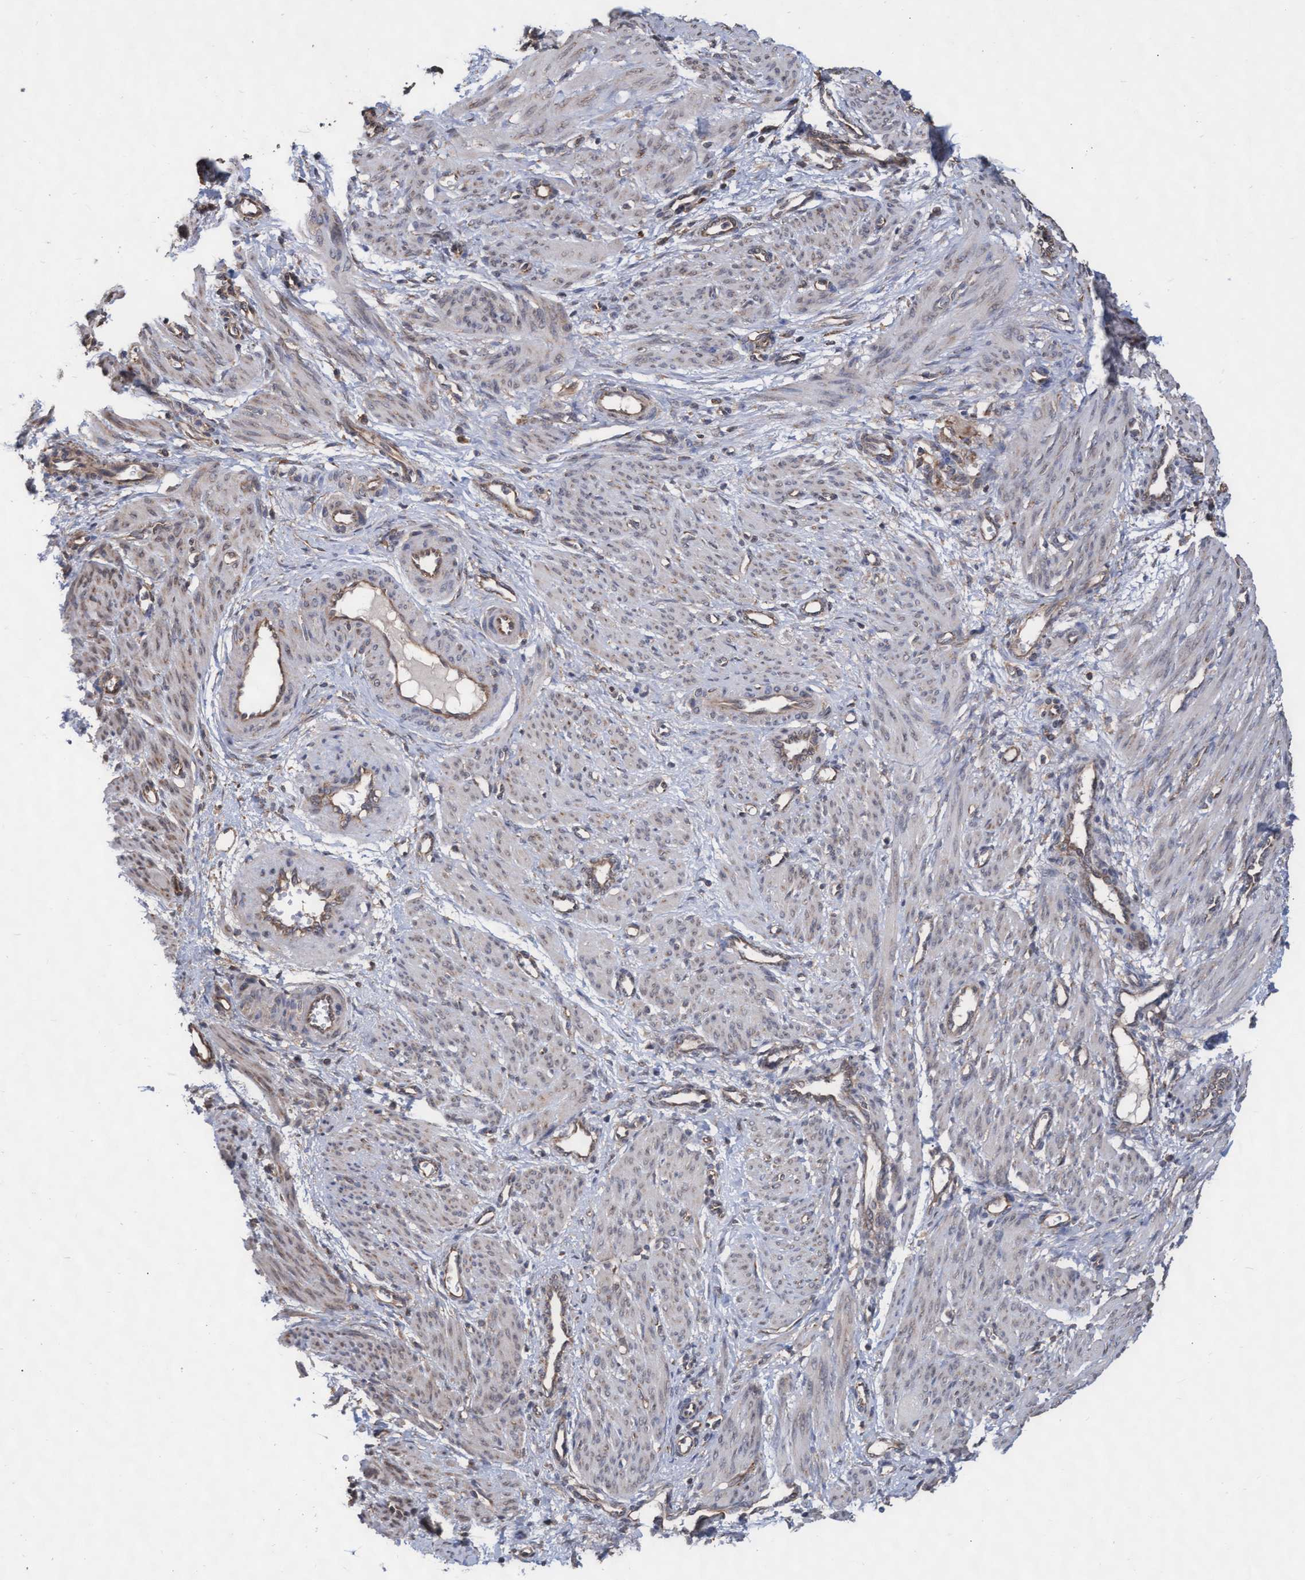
{"staining": {"intensity": "negative", "quantity": "none", "location": "none"}, "tissue": "smooth muscle", "cell_type": "Smooth muscle cells", "image_type": "normal", "snomed": [{"axis": "morphology", "description": "Normal tissue, NOS"}, {"axis": "topography", "description": "Endometrium"}], "caption": "Immunohistochemistry (IHC) histopathology image of unremarkable human smooth muscle stained for a protein (brown), which reveals no expression in smooth muscle cells. Brightfield microscopy of immunohistochemistry (IHC) stained with DAB (brown) and hematoxylin (blue), captured at high magnification.", "gene": "ABCF2", "patient": {"sex": "female", "age": 33}}